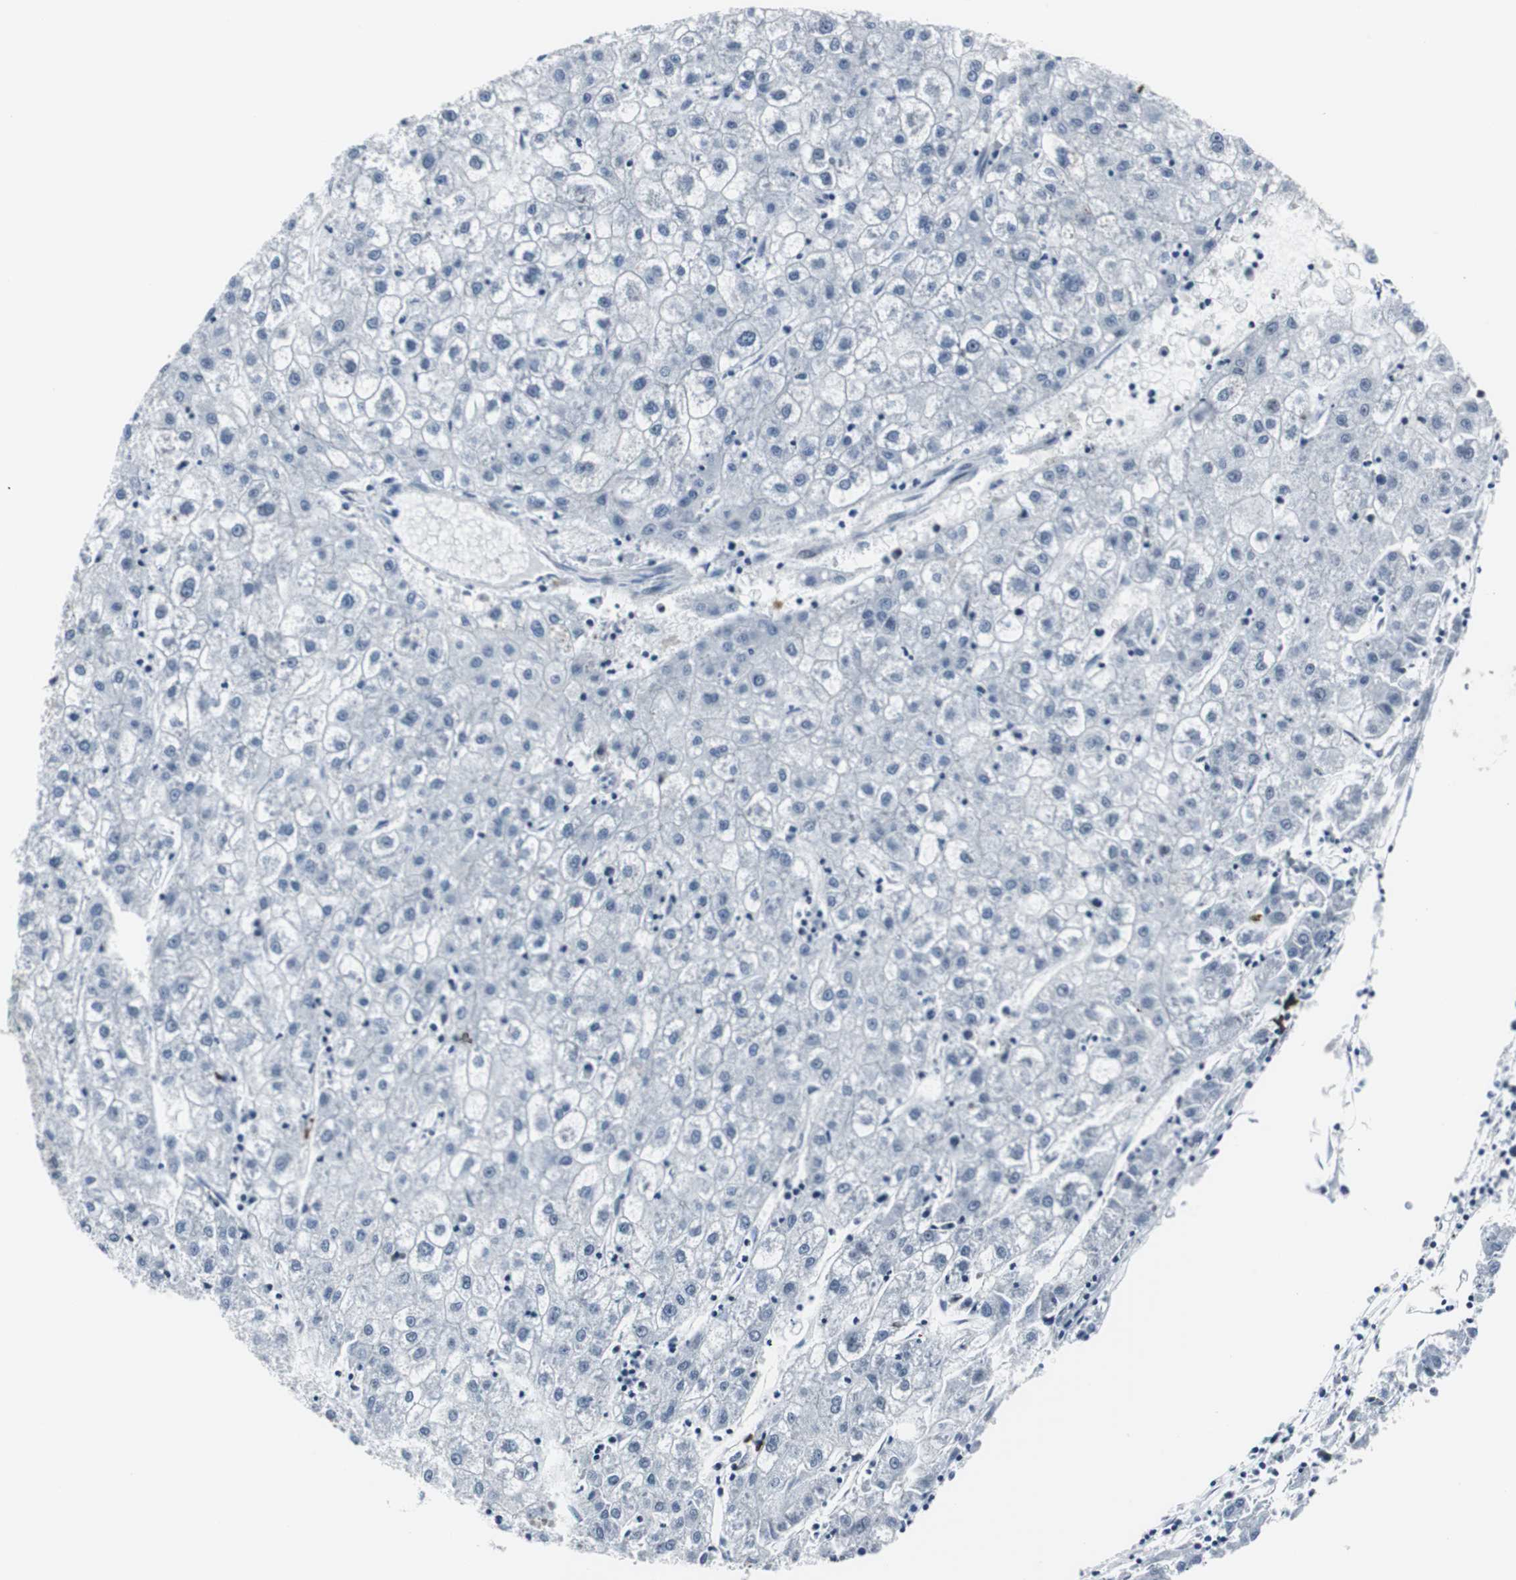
{"staining": {"intensity": "negative", "quantity": "none", "location": "none"}, "tissue": "liver cancer", "cell_type": "Tumor cells", "image_type": "cancer", "snomed": [{"axis": "morphology", "description": "Carcinoma, Hepatocellular, NOS"}, {"axis": "topography", "description": "Liver"}], "caption": "DAB (3,3'-diaminobenzidine) immunohistochemical staining of human hepatocellular carcinoma (liver) shows no significant positivity in tumor cells.", "gene": "DOK1", "patient": {"sex": "male", "age": 72}}